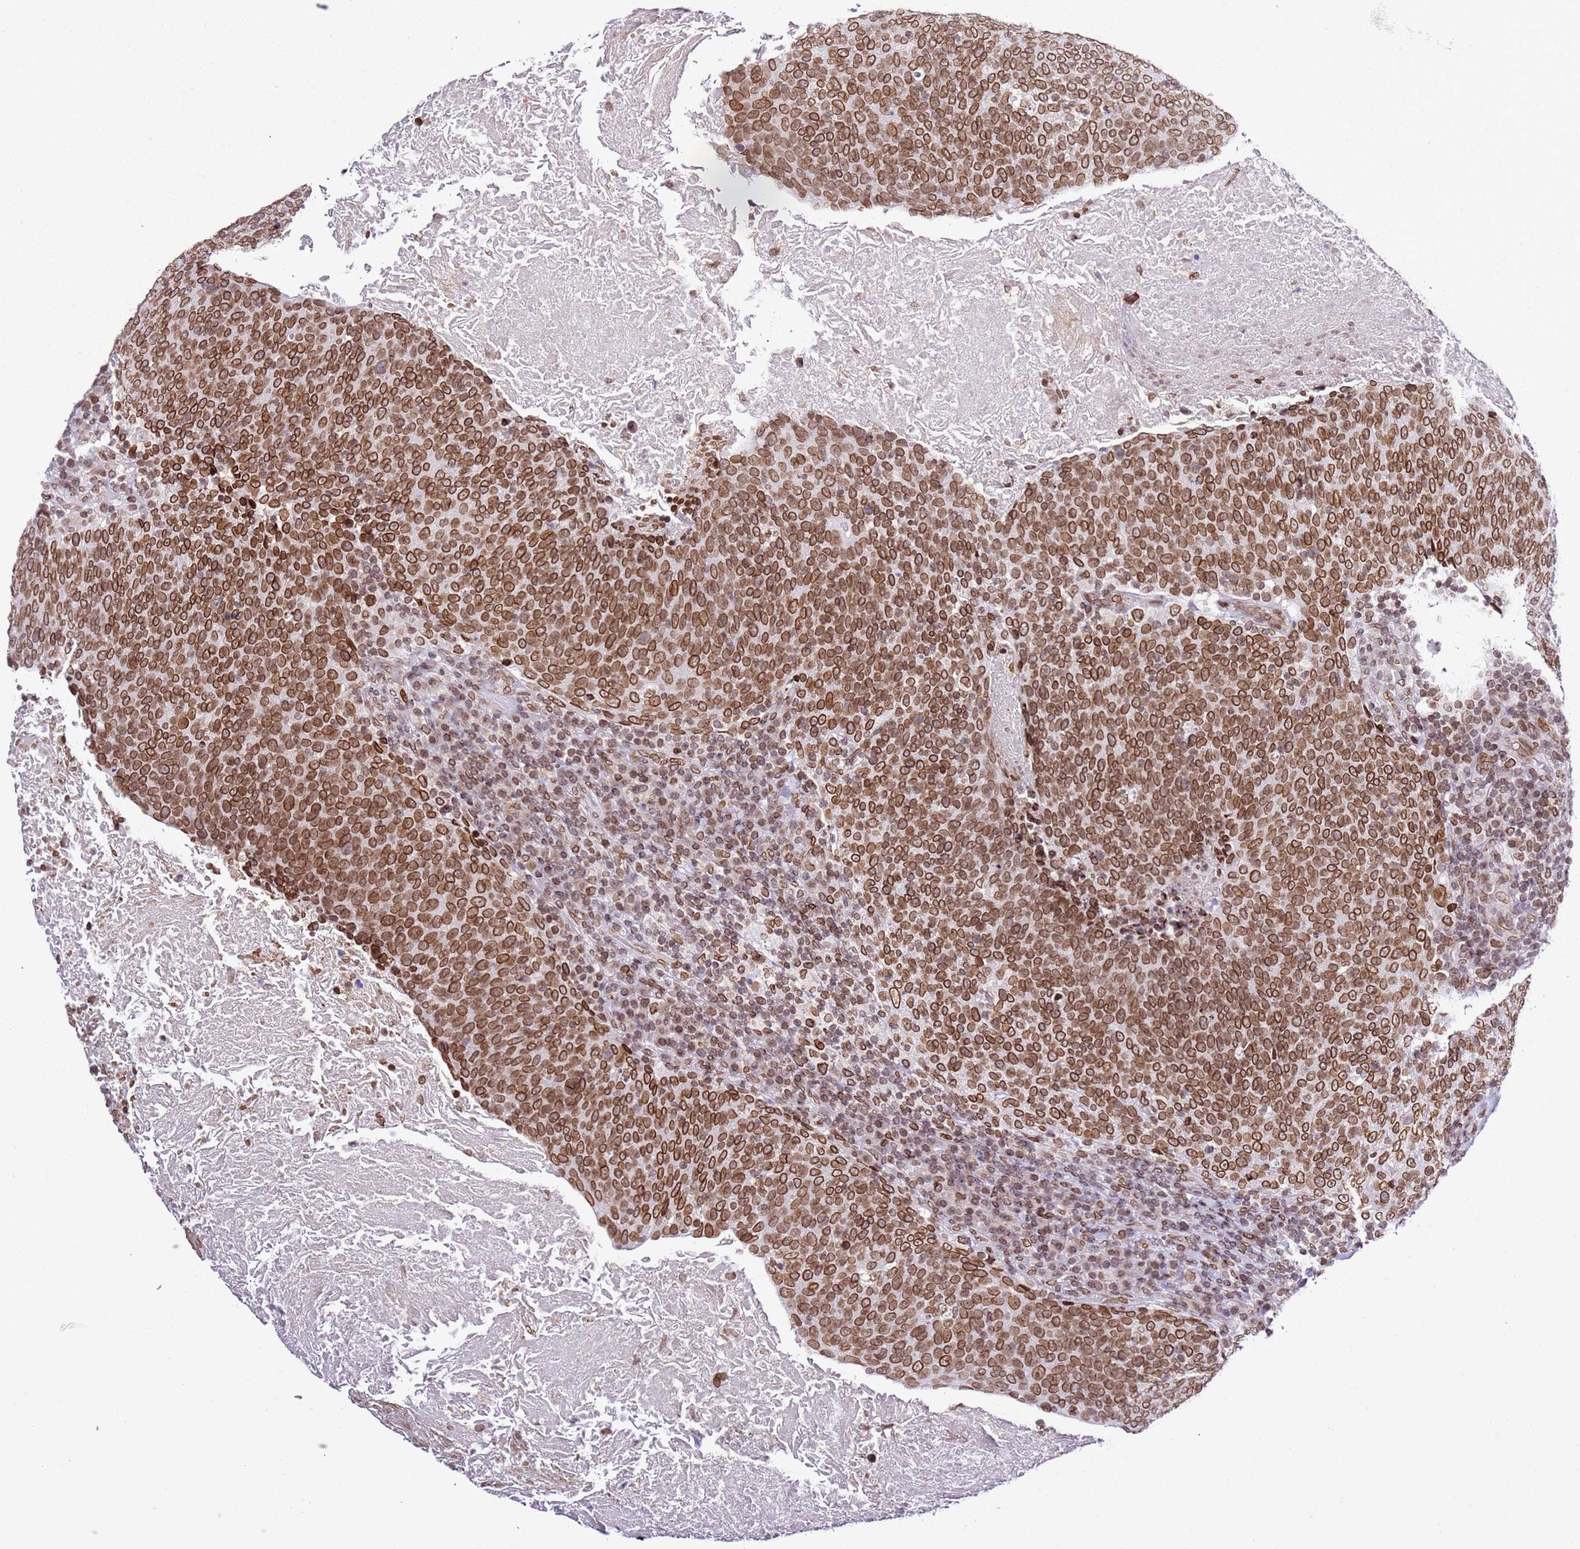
{"staining": {"intensity": "moderate", "quantity": ">75%", "location": "cytoplasmic/membranous,nuclear"}, "tissue": "head and neck cancer", "cell_type": "Tumor cells", "image_type": "cancer", "snomed": [{"axis": "morphology", "description": "Squamous cell carcinoma, NOS"}, {"axis": "morphology", "description": "Squamous cell carcinoma, metastatic, NOS"}, {"axis": "topography", "description": "Lymph node"}, {"axis": "topography", "description": "Head-Neck"}], "caption": "Human head and neck squamous cell carcinoma stained with a protein marker shows moderate staining in tumor cells.", "gene": "POU6F1", "patient": {"sex": "male", "age": 62}}